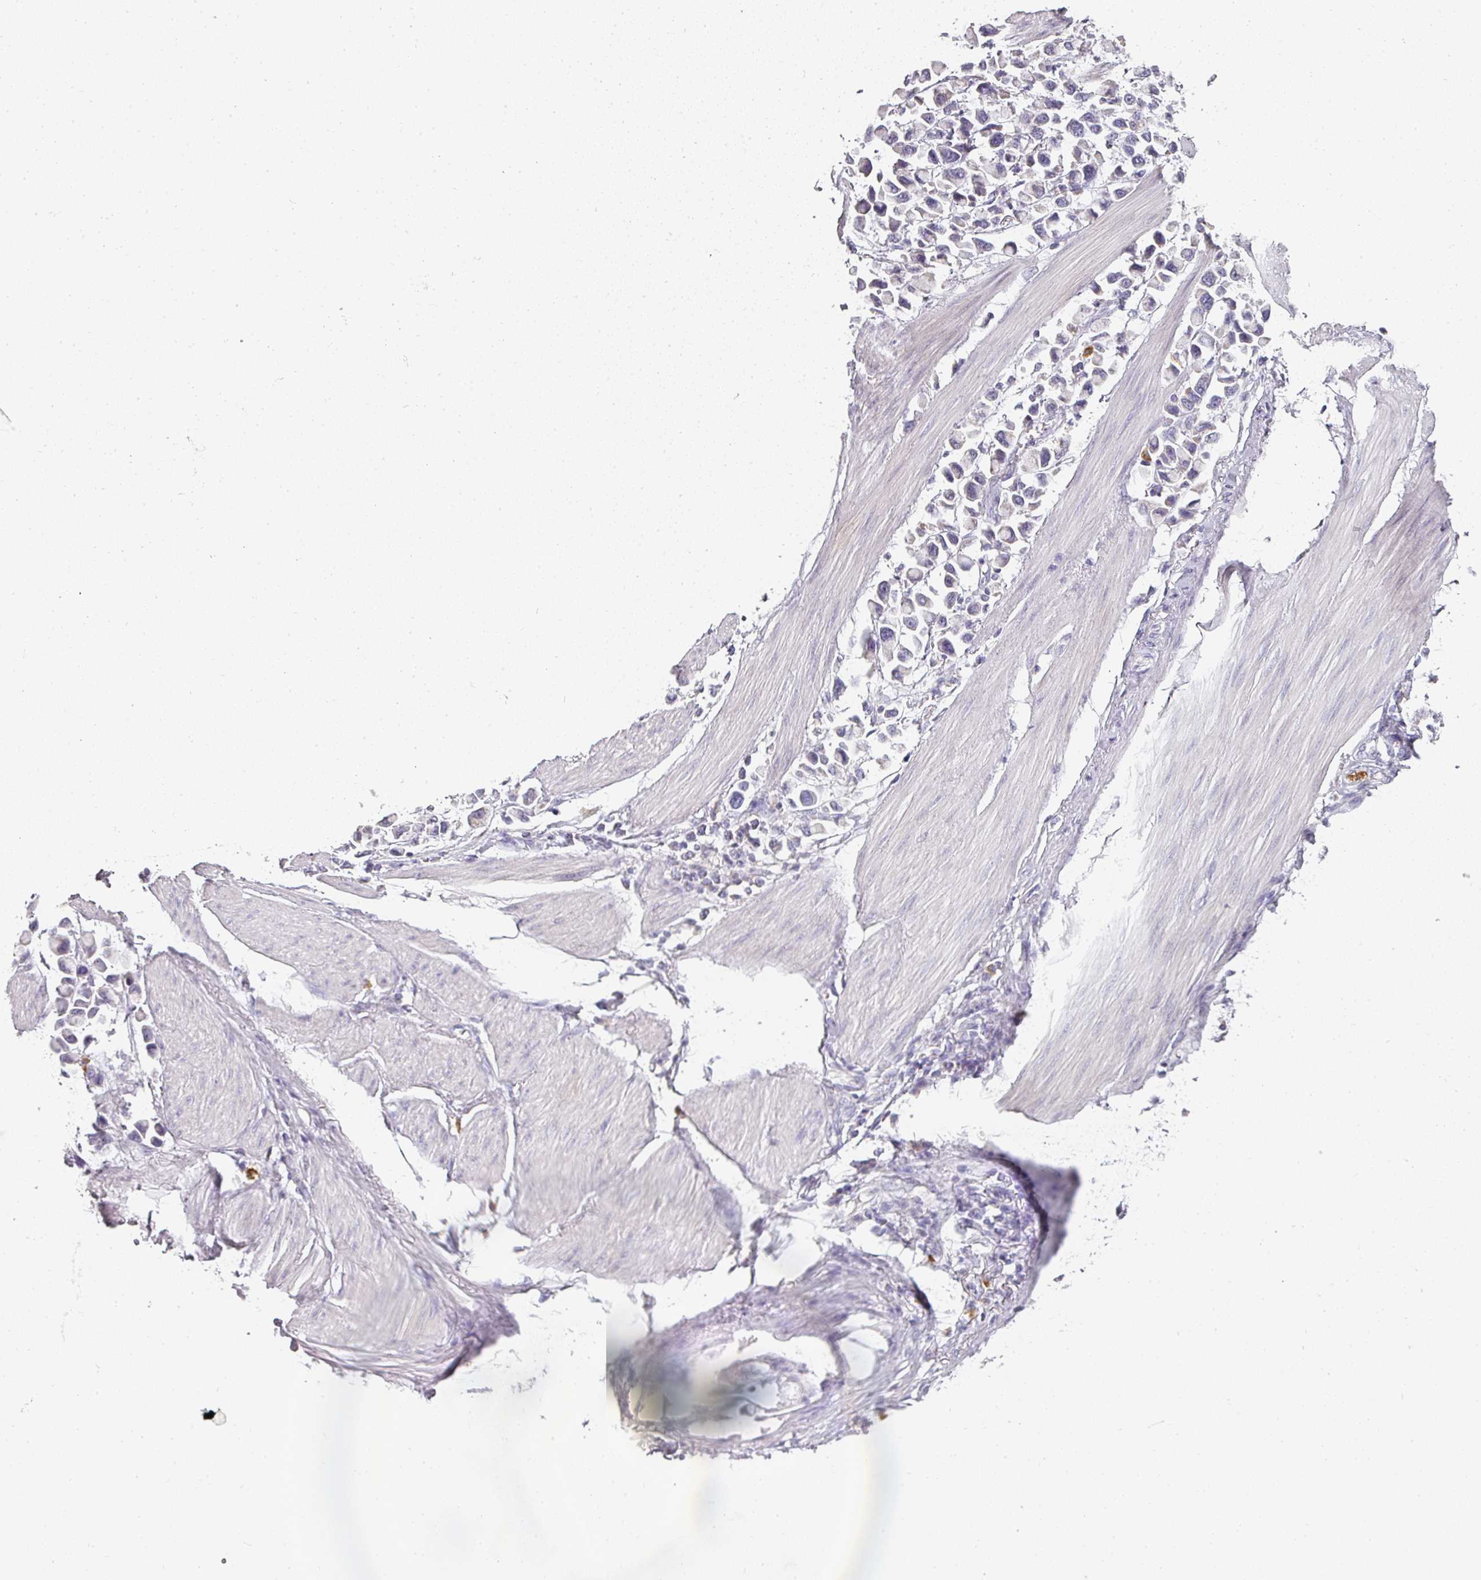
{"staining": {"intensity": "negative", "quantity": "none", "location": "none"}, "tissue": "stomach cancer", "cell_type": "Tumor cells", "image_type": "cancer", "snomed": [{"axis": "morphology", "description": "Adenocarcinoma, NOS"}, {"axis": "topography", "description": "Stomach"}], "caption": "Tumor cells show no significant protein positivity in stomach cancer.", "gene": "CAMP", "patient": {"sex": "female", "age": 81}}